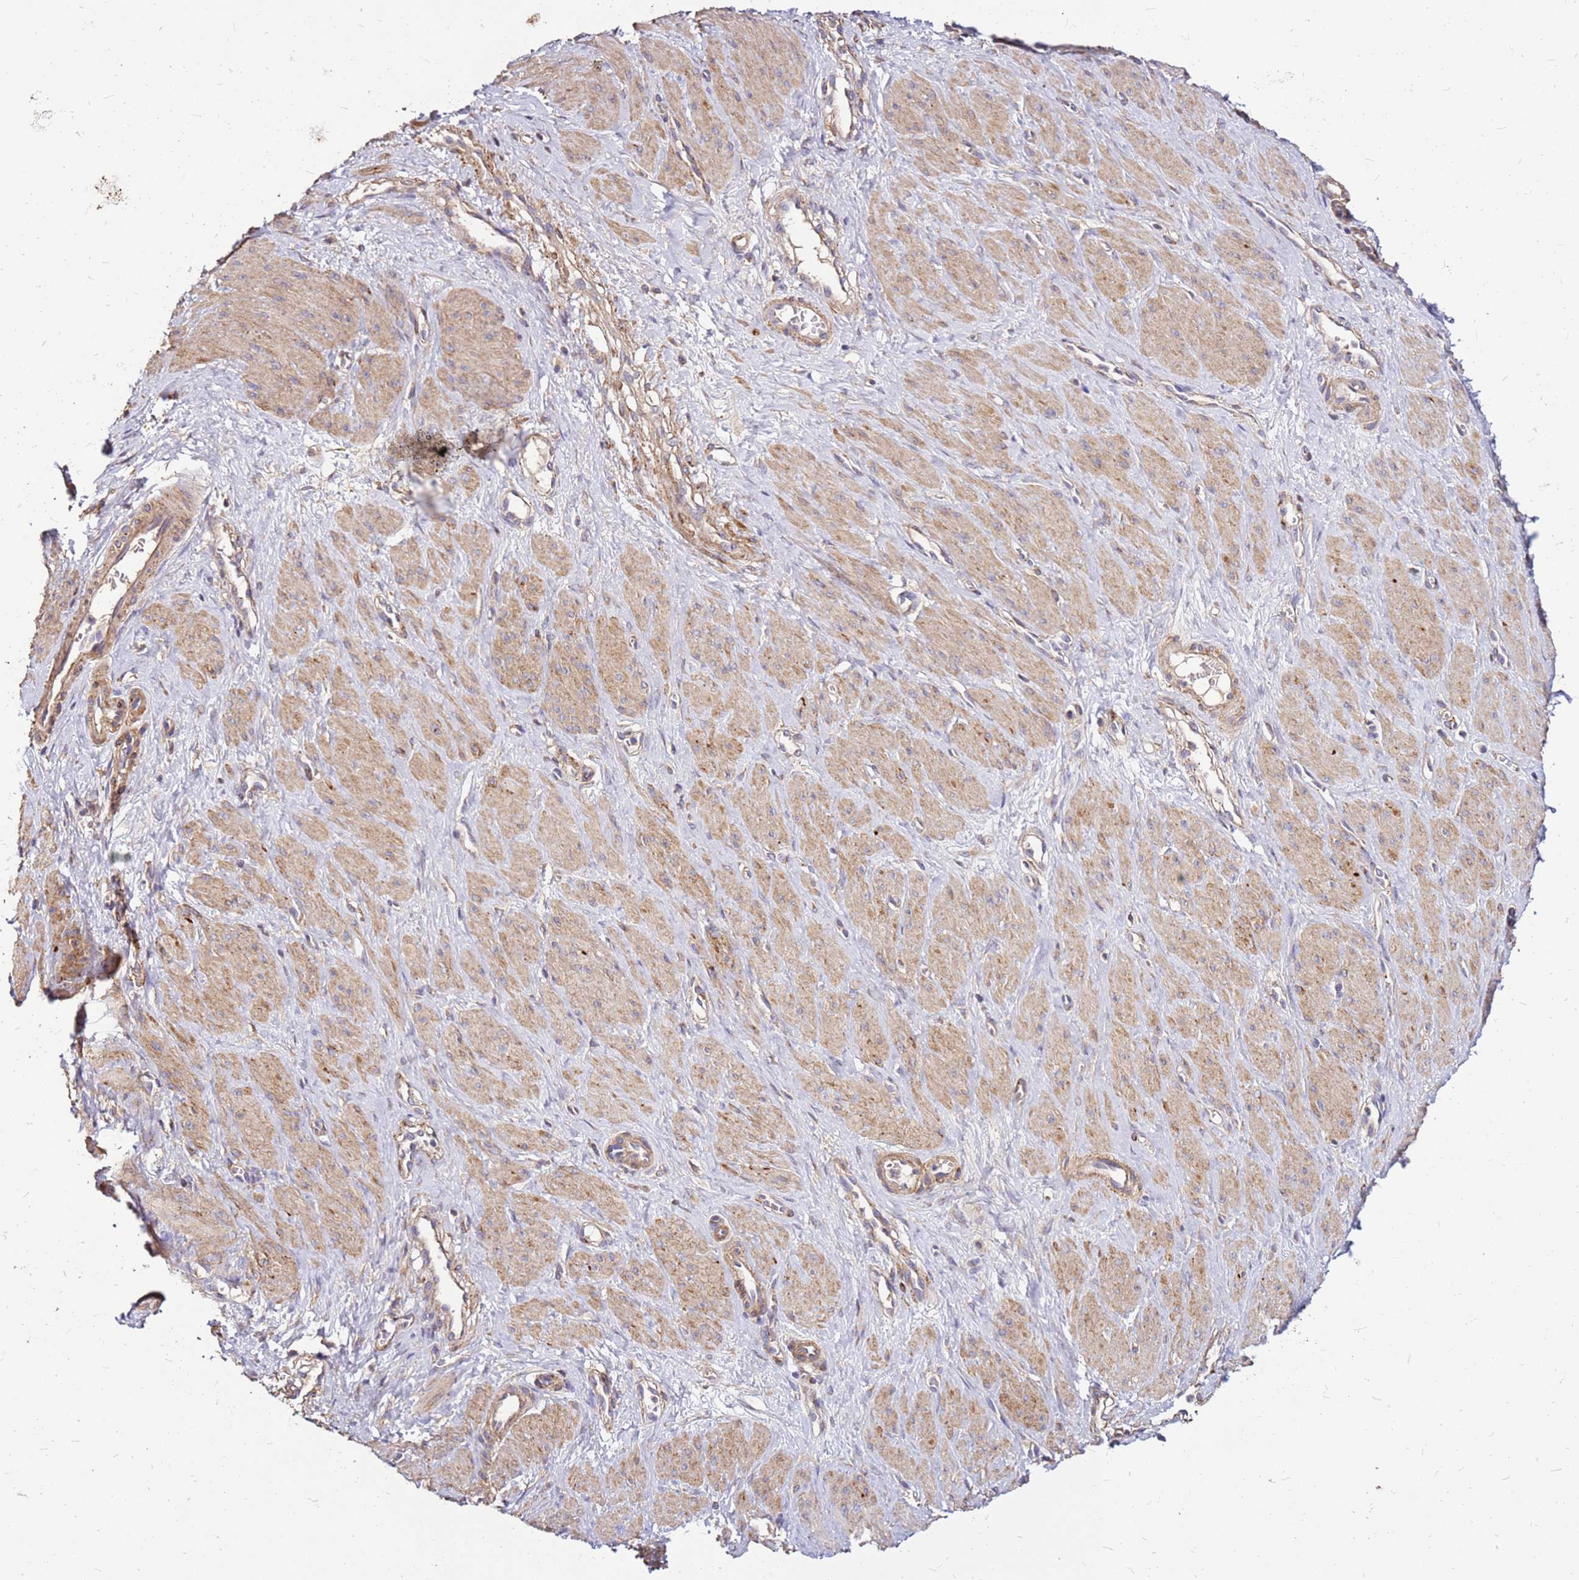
{"staining": {"intensity": "moderate", "quantity": "25%-75%", "location": "cytoplasmic/membranous"}, "tissue": "smooth muscle", "cell_type": "Smooth muscle cells", "image_type": "normal", "snomed": [{"axis": "morphology", "description": "Normal tissue, NOS"}, {"axis": "topography", "description": "Smooth muscle"}, {"axis": "topography", "description": "Uterus"}], "caption": "Smooth muscle cells display medium levels of moderate cytoplasmic/membranous expression in about 25%-75% of cells in benign smooth muscle.", "gene": "EXD3", "patient": {"sex": "female", "age": 39}}